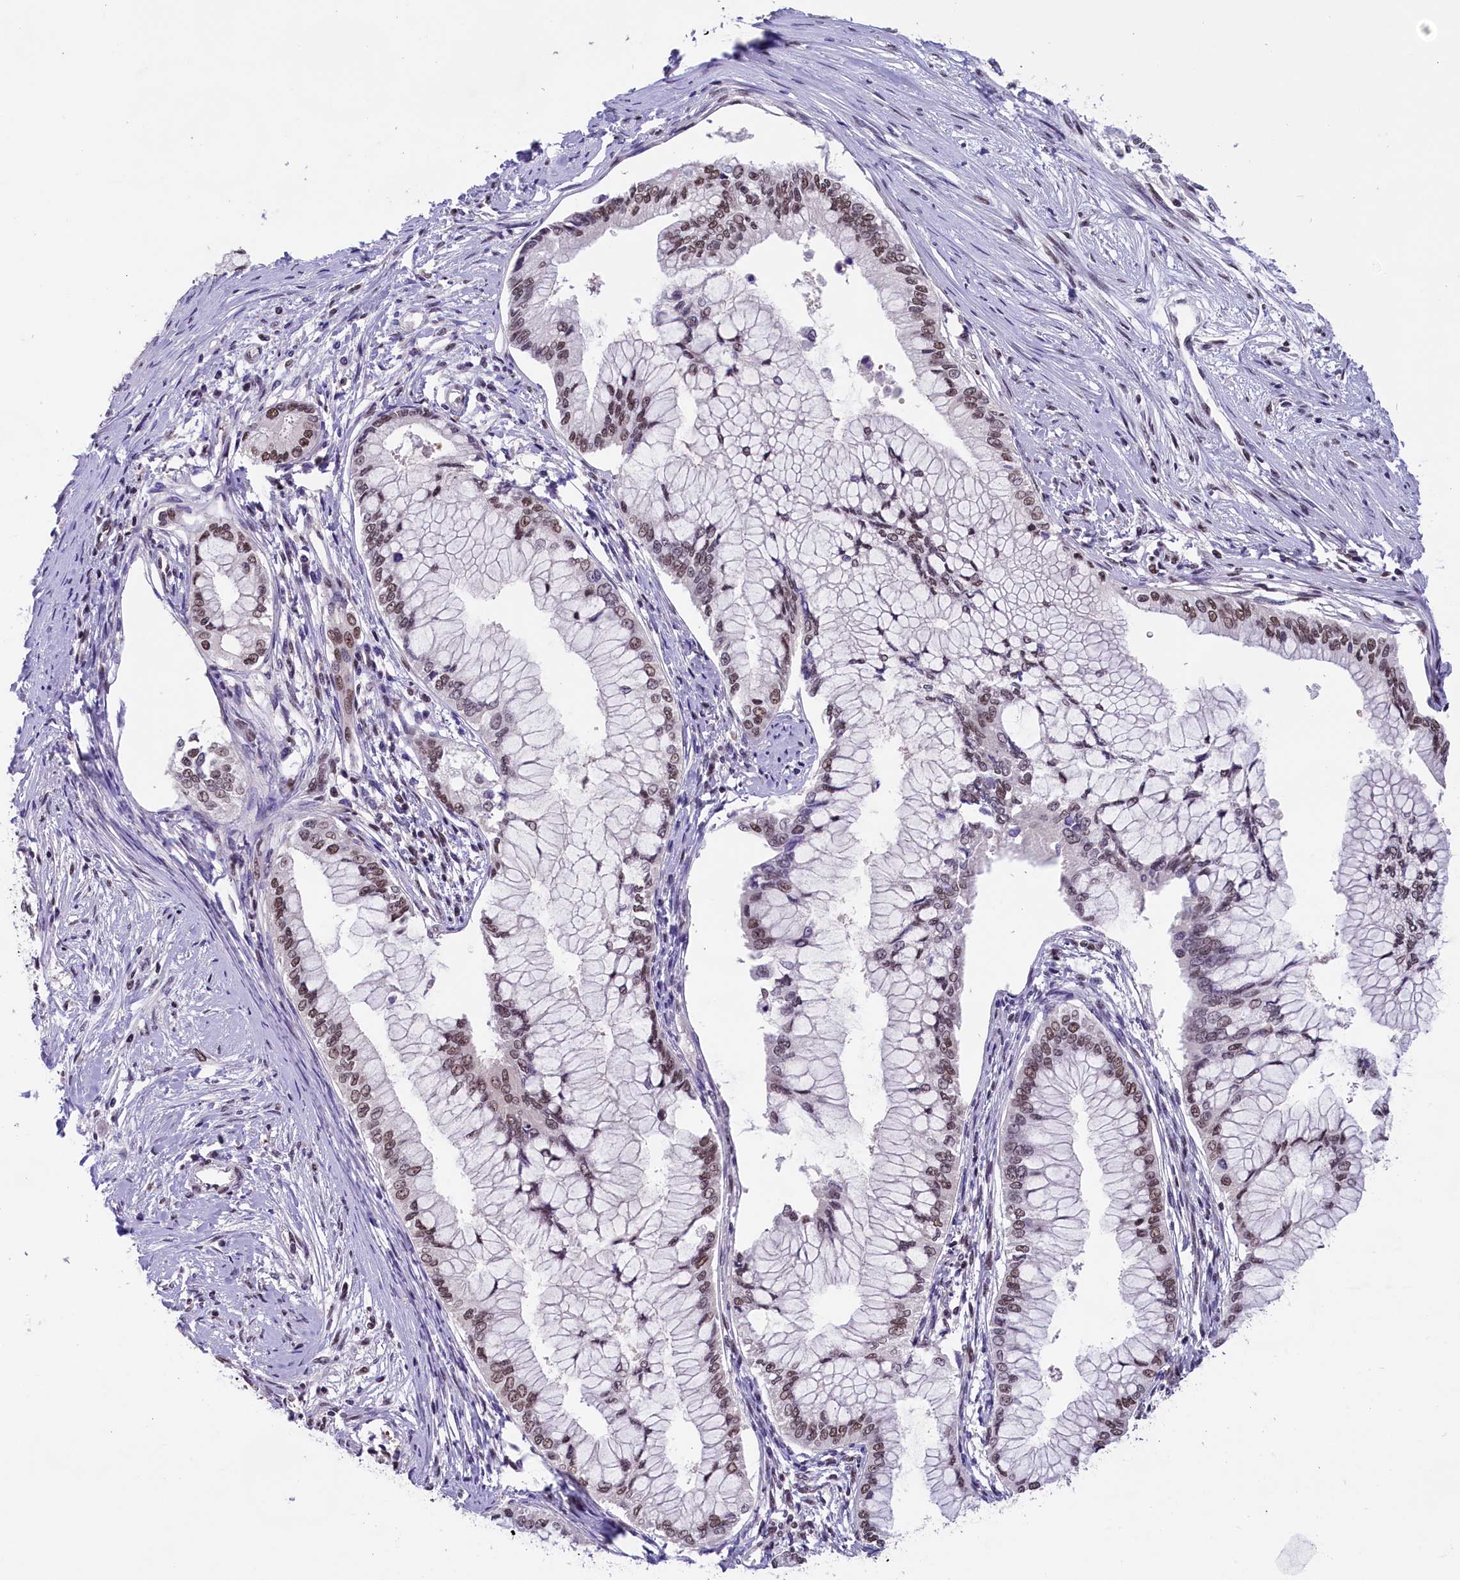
{"staining": {"intensity": "moderate", "quantity": ">75%", "location": "nuclear"}, "tissue": "pancreatic cancer", "cell_type": "Tumor cells", "image_type": "cancer", "snomed": [{"axis": "morphology", "description": "Adenocarcinoma, NOS"}, {"axis": "topography", "description": "Pancreas"}], "caption": "This photomicrograph demonstrates immunohistochemistry staining of human pancreatic cancer (adenocarcinoma), with medium moderate nuclear staining in about >75% of tumor cells.", "gene": "ZC3H4", "patient": {"sex": "male", "age": 46}}